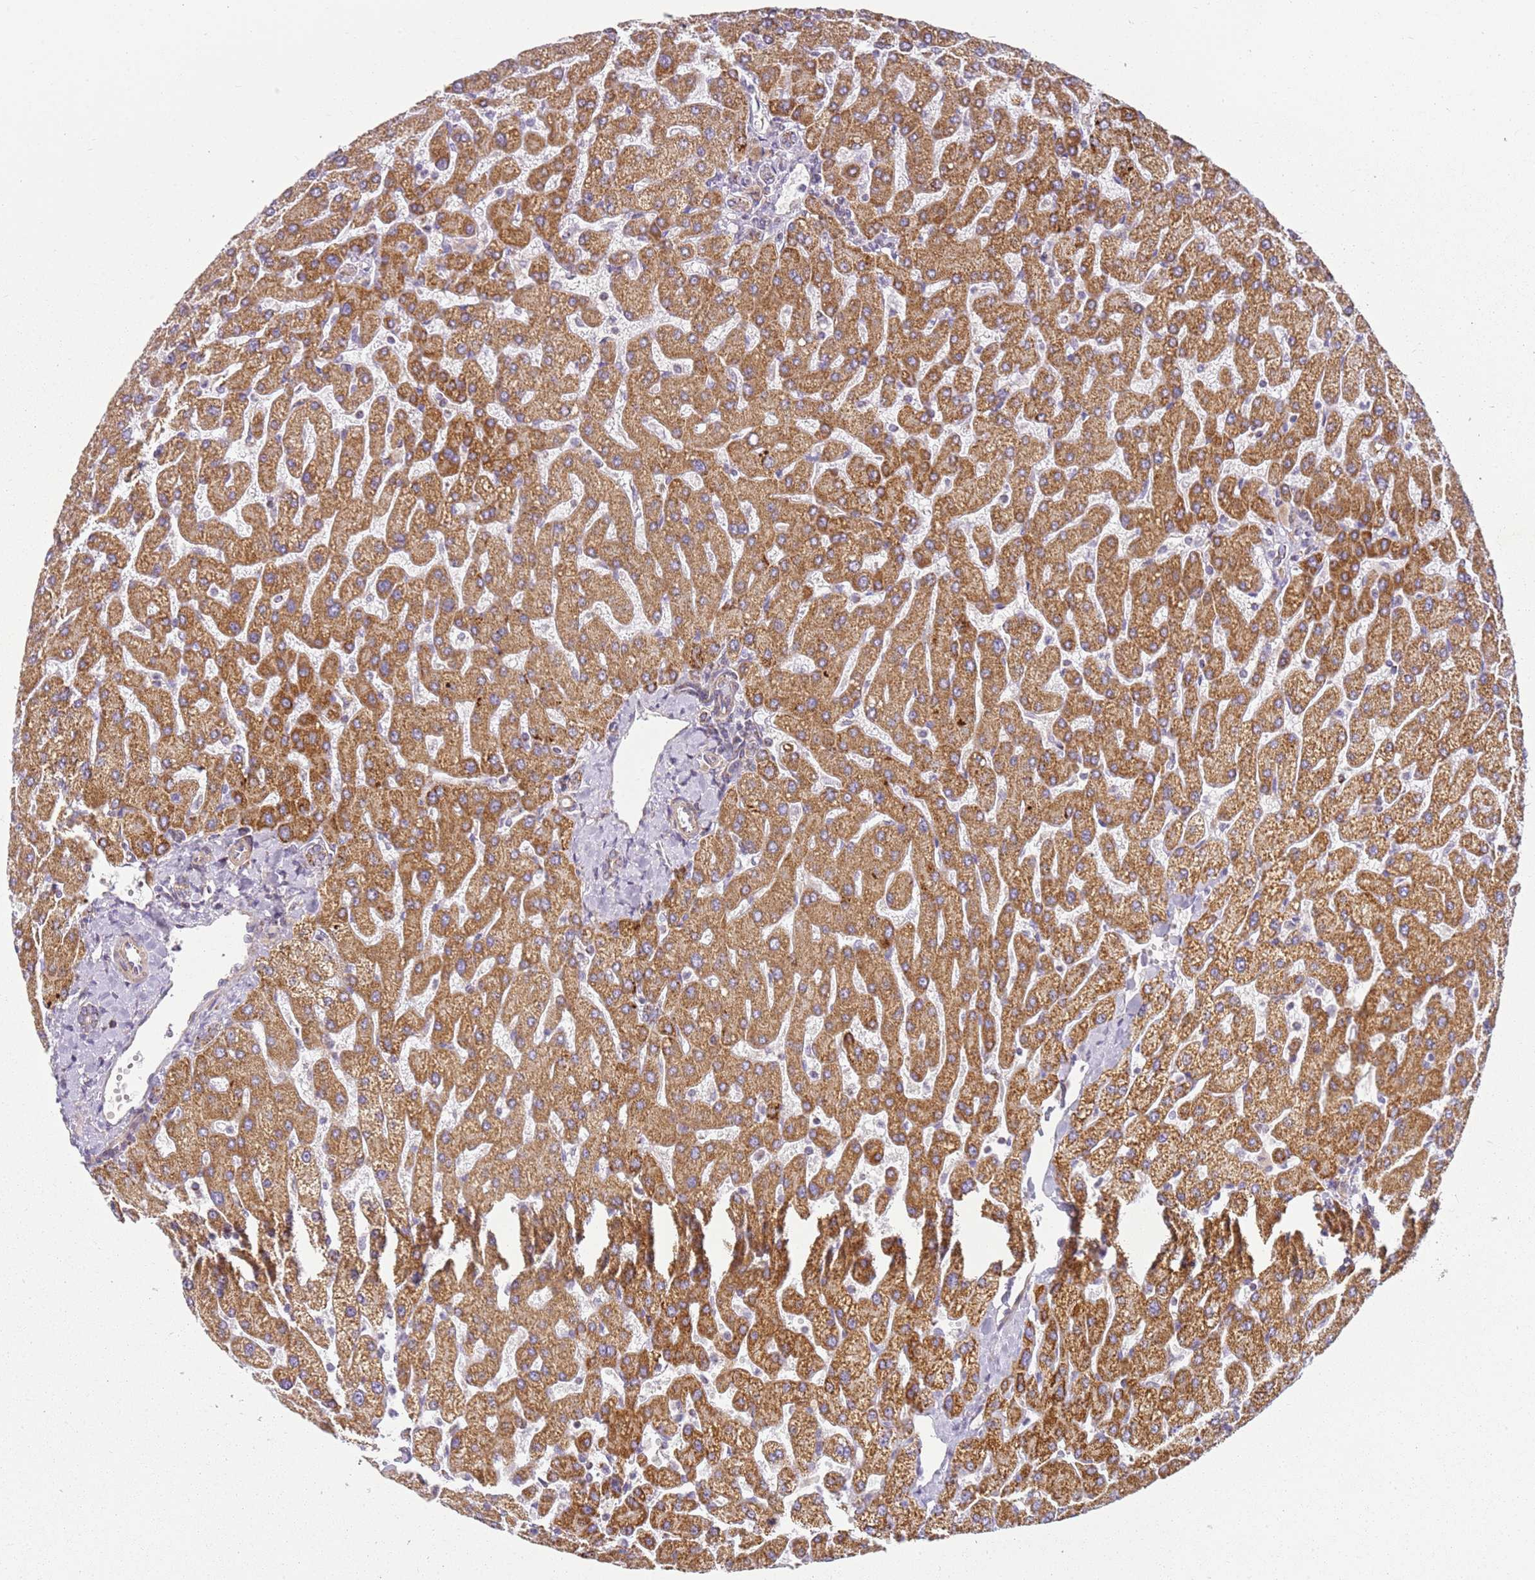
{"staining": {"intensity": "weak", "quantity": "<25%", "location": "cytoplasmic/membranous"}, "tissue": "liver", "cell_type": "Cholangiocytes", "image_type": "normal", "snomed": [{"axis": "morphology", "description": "Normal tissue, NOS"}, {"axis": "topography", "description": "Liver"}], "caption": "This is an IHC photomicrograph of normal human liver. There is no expression in cholangiocytes.", "gene": "TMEM200C", "patient": {"sex": "male", "age": 55}}